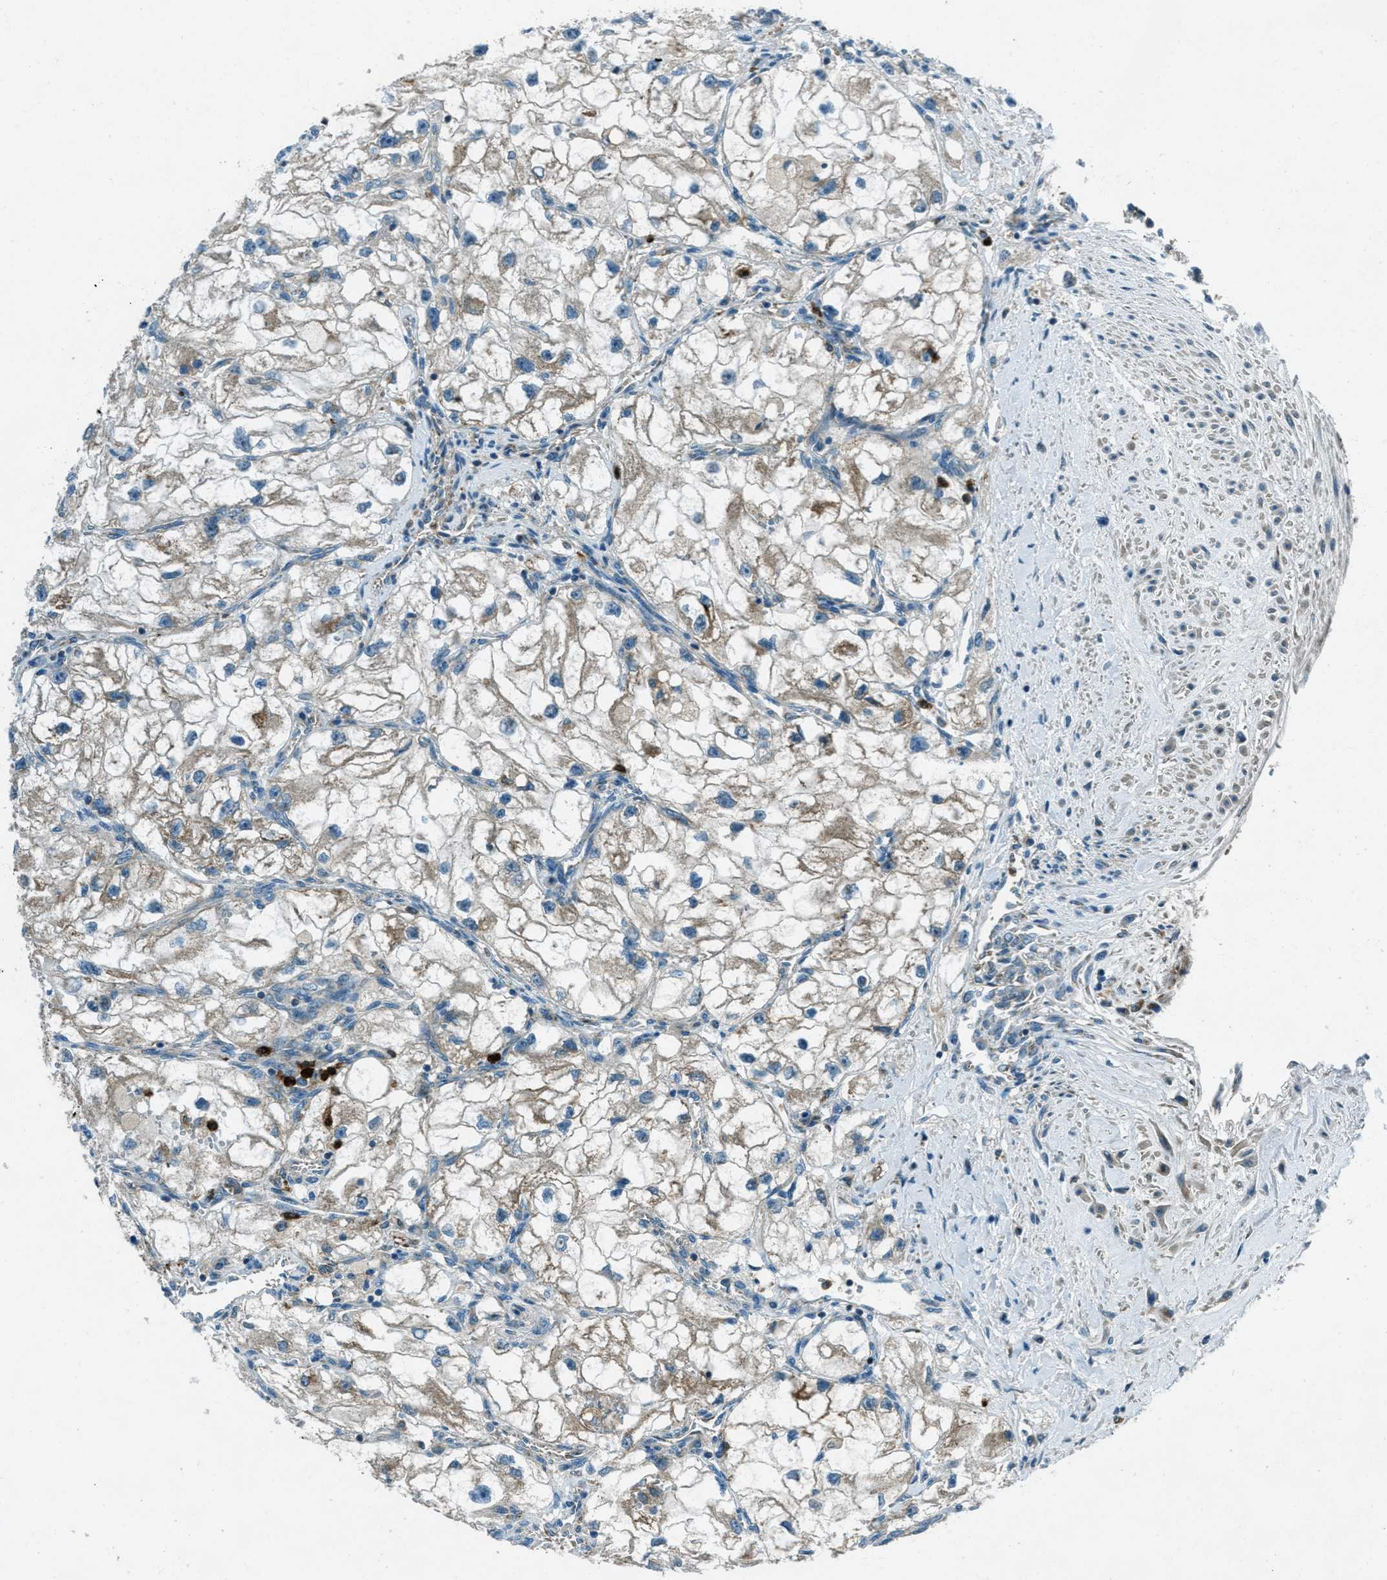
{"staining": {"intensity": "weak", "quantity": ">75%", "location": "cytoplasmic/membranous"}, "tissue": "renal cancer", "cell_type": "Tumor cells", "image_type": "cancer", "snomed": [{"axis": "morphology", "description": "Adenocarcinoma, NOS"}, {"axis": "topography", "description": "Kidney"}], "caption": "The photomicrograph demonstrates staining of renal cancer (adenocarcinoma), revealing weak cytoplasmic/membranous protein positivity (brown color) within tumor cells.", "gene": "FAR1", "patient": {"sex": "female", "age": 70}}